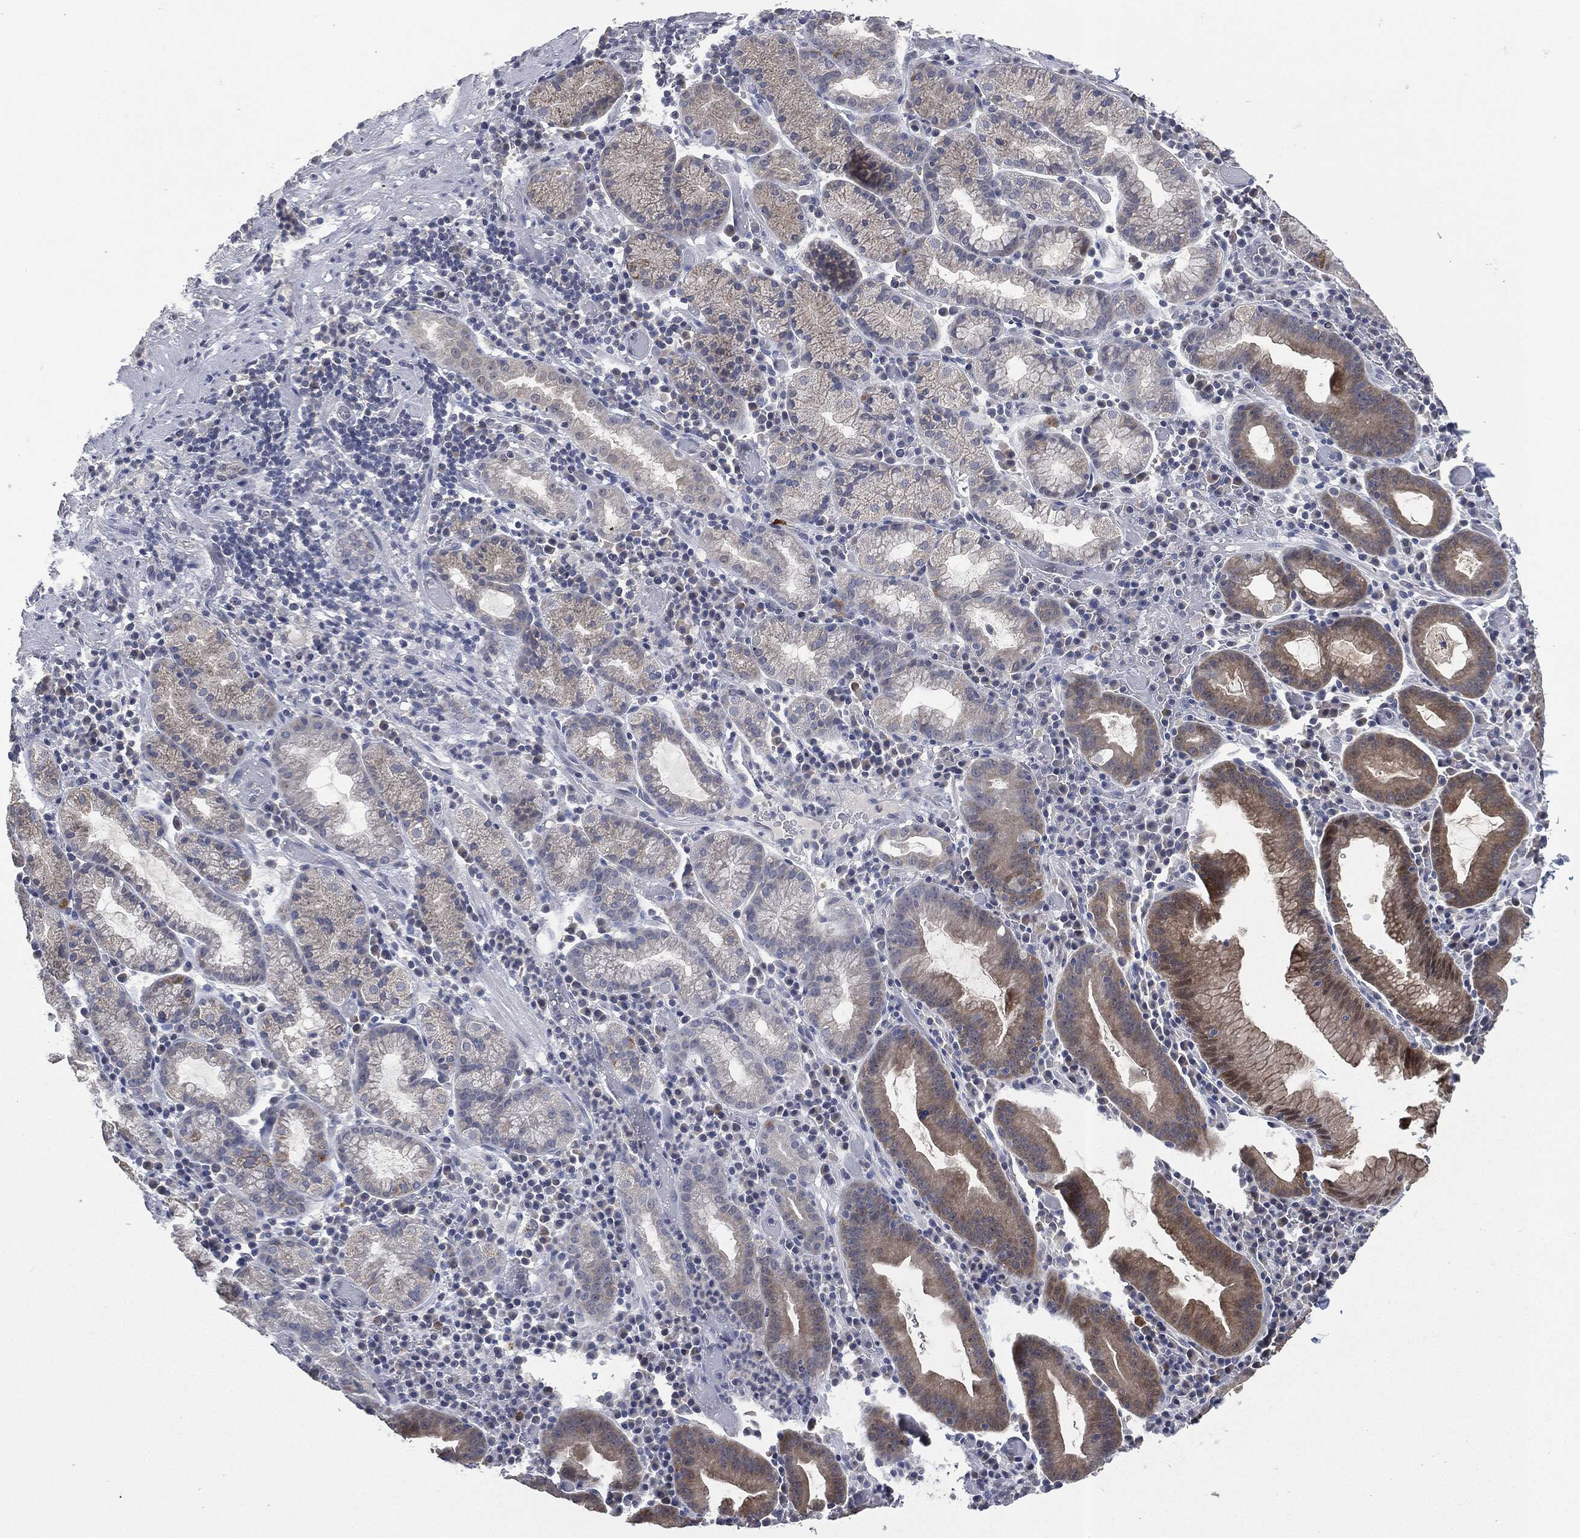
{"staining": {"intensity": "strong", "quantity": "25%-75%", "location": "cytoplasmic/membranous"}, "tissue": "stomach cancer", "cell_type": "Tumor cells", "image_type": "cancer", "snomed": [{"axis": "morphology", "description": "Adenocarcinoma, NOS"}, {"axis": "topography", "description": "Stomach"}], "caption": "Brown immunohistochemical staining in stomach cancer demonstrates strong cytoplasmic/membranous expression in approximately 25%-75% of tumor cells.", "gene": "IL1RN", "patient": {"sex": "male", "age": 79}}